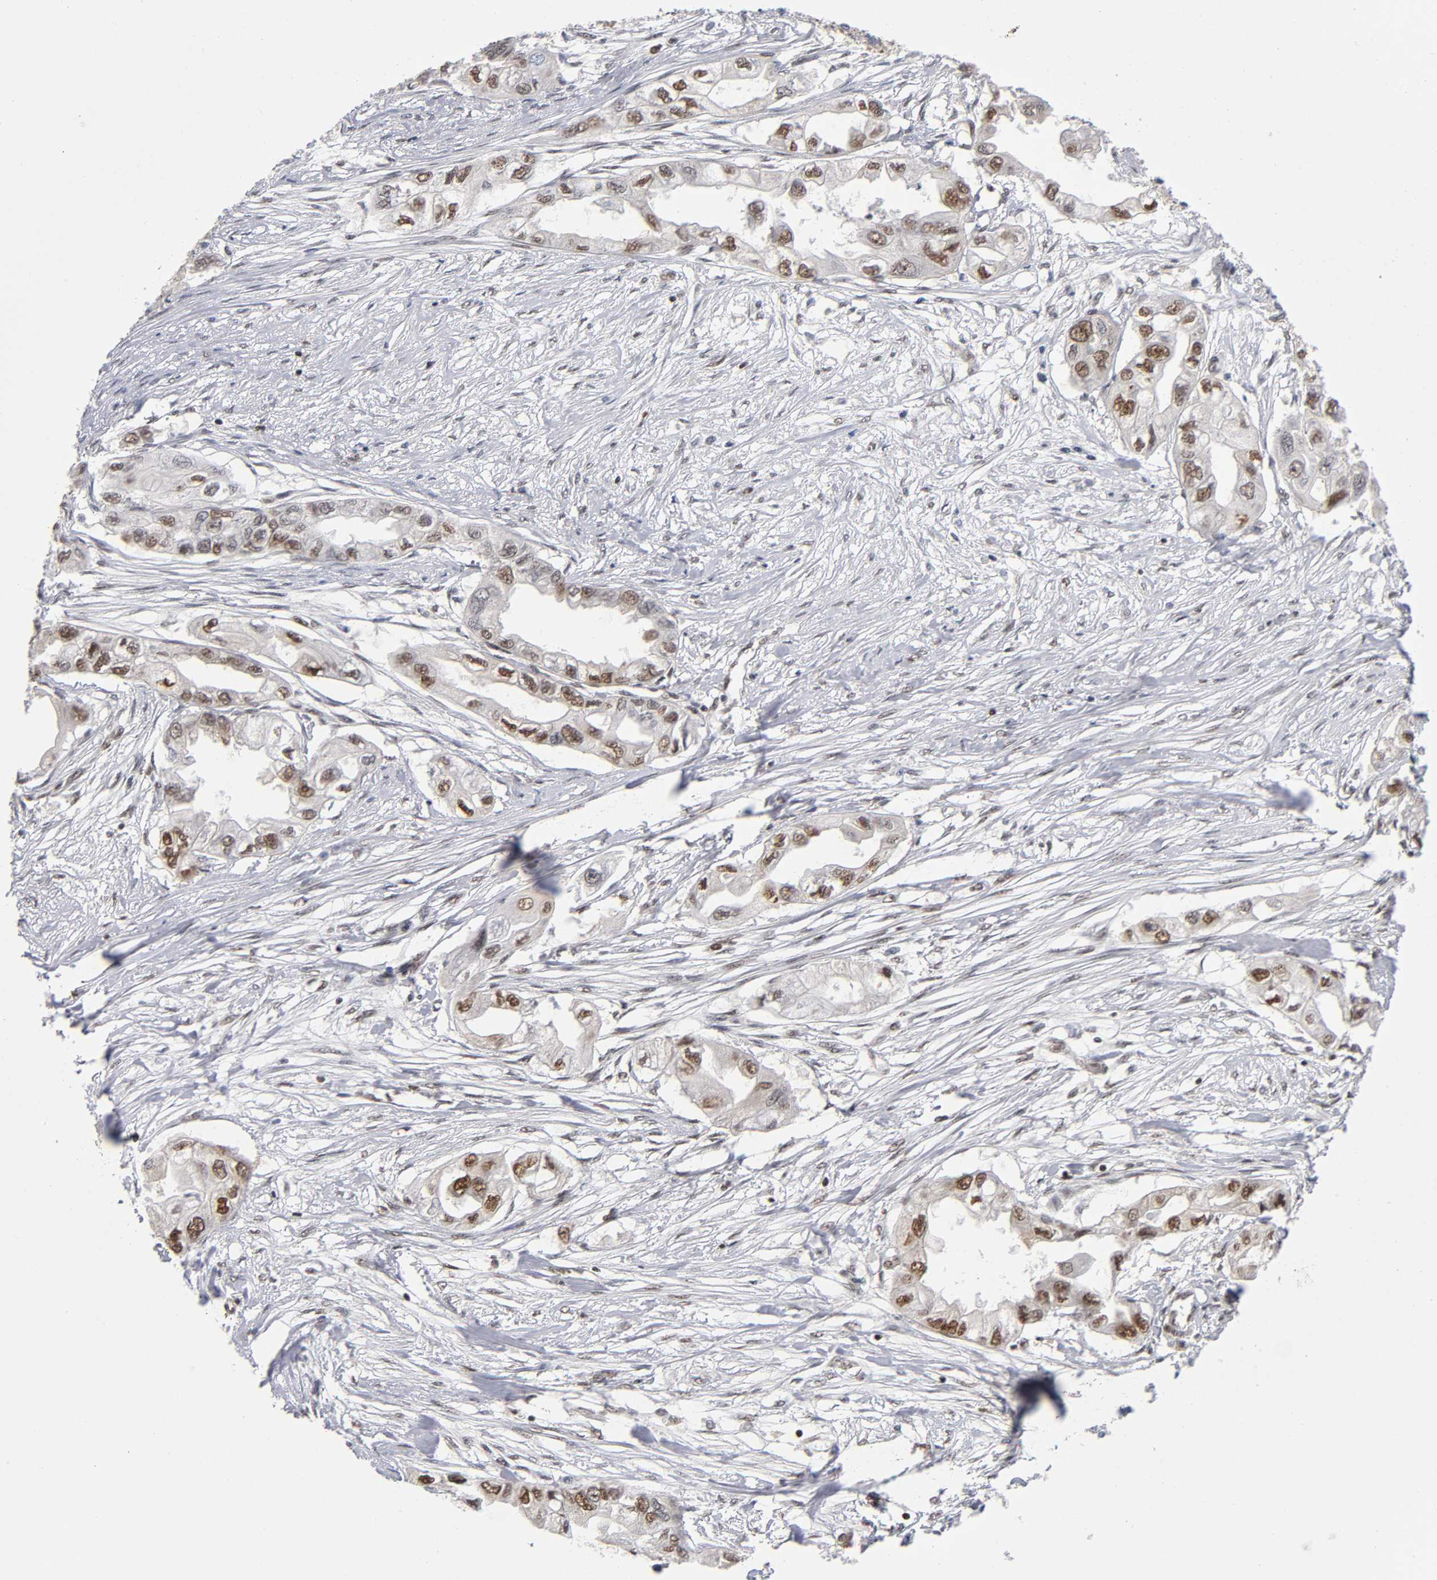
{"staining": {"intensity": "strong", "quantity": ">75%", "location": "nuclear"}, "tissue": "endometrial cancer", "cell_type": "Tumor cells", "image_type": "cancer", "snomed": [{"axis": "morphology", "description": "Adenocarcinoma, NOS"}, {"axis": "topography", "description": "Endometrium"}], "caption": "High-magnification brightfield microscopy of endometrial cancer stained with DAB (3,3'-diaminobenzidine) (brown) and counterstained with hematoxylin (blue). tumor cells exhibit strong nuclear positivity is appreciated in approximately>75% of cells.", "gene": "ILKAP", "patient": {"sex": "female", "age": 67}}